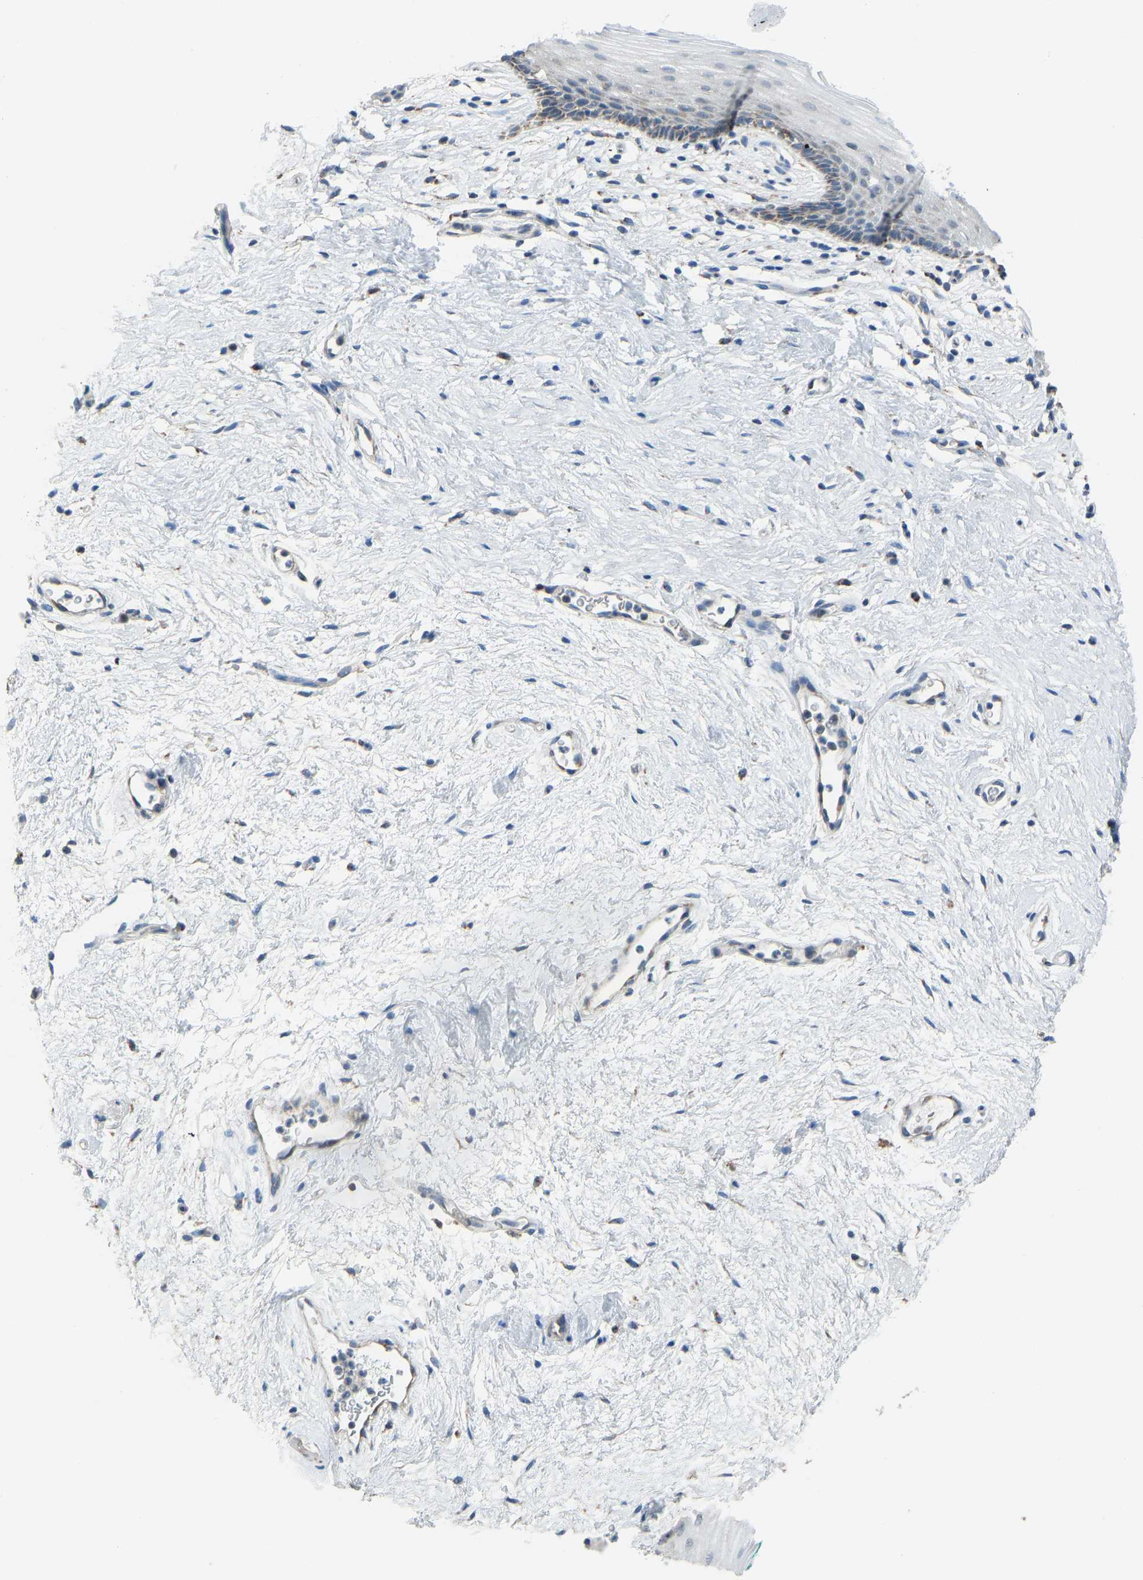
{"staining": {"intensity": "weak", "quantity": "<25%", "location": "cytoplasmic/membranous"}, "tissue": "vagina", "cell_type": "Squamous epithelial cells", "image_type": "normal", "snomed": [{"axis": "morphology", "description": "Normal tissue, NOS"}, {"axis": "topography", "description": "Vagina"}], "caption": "Vagina was stained to show a protein in brown. There is no significant expression in squamous epithelial cells. (Stains: DAB immunohistochemistry with hematoxylin counter stain, Microscopy: brightfield microscopy at high magnification).", "gene": "SMIM20", "patient": {"sex": "female", "age": 44}}